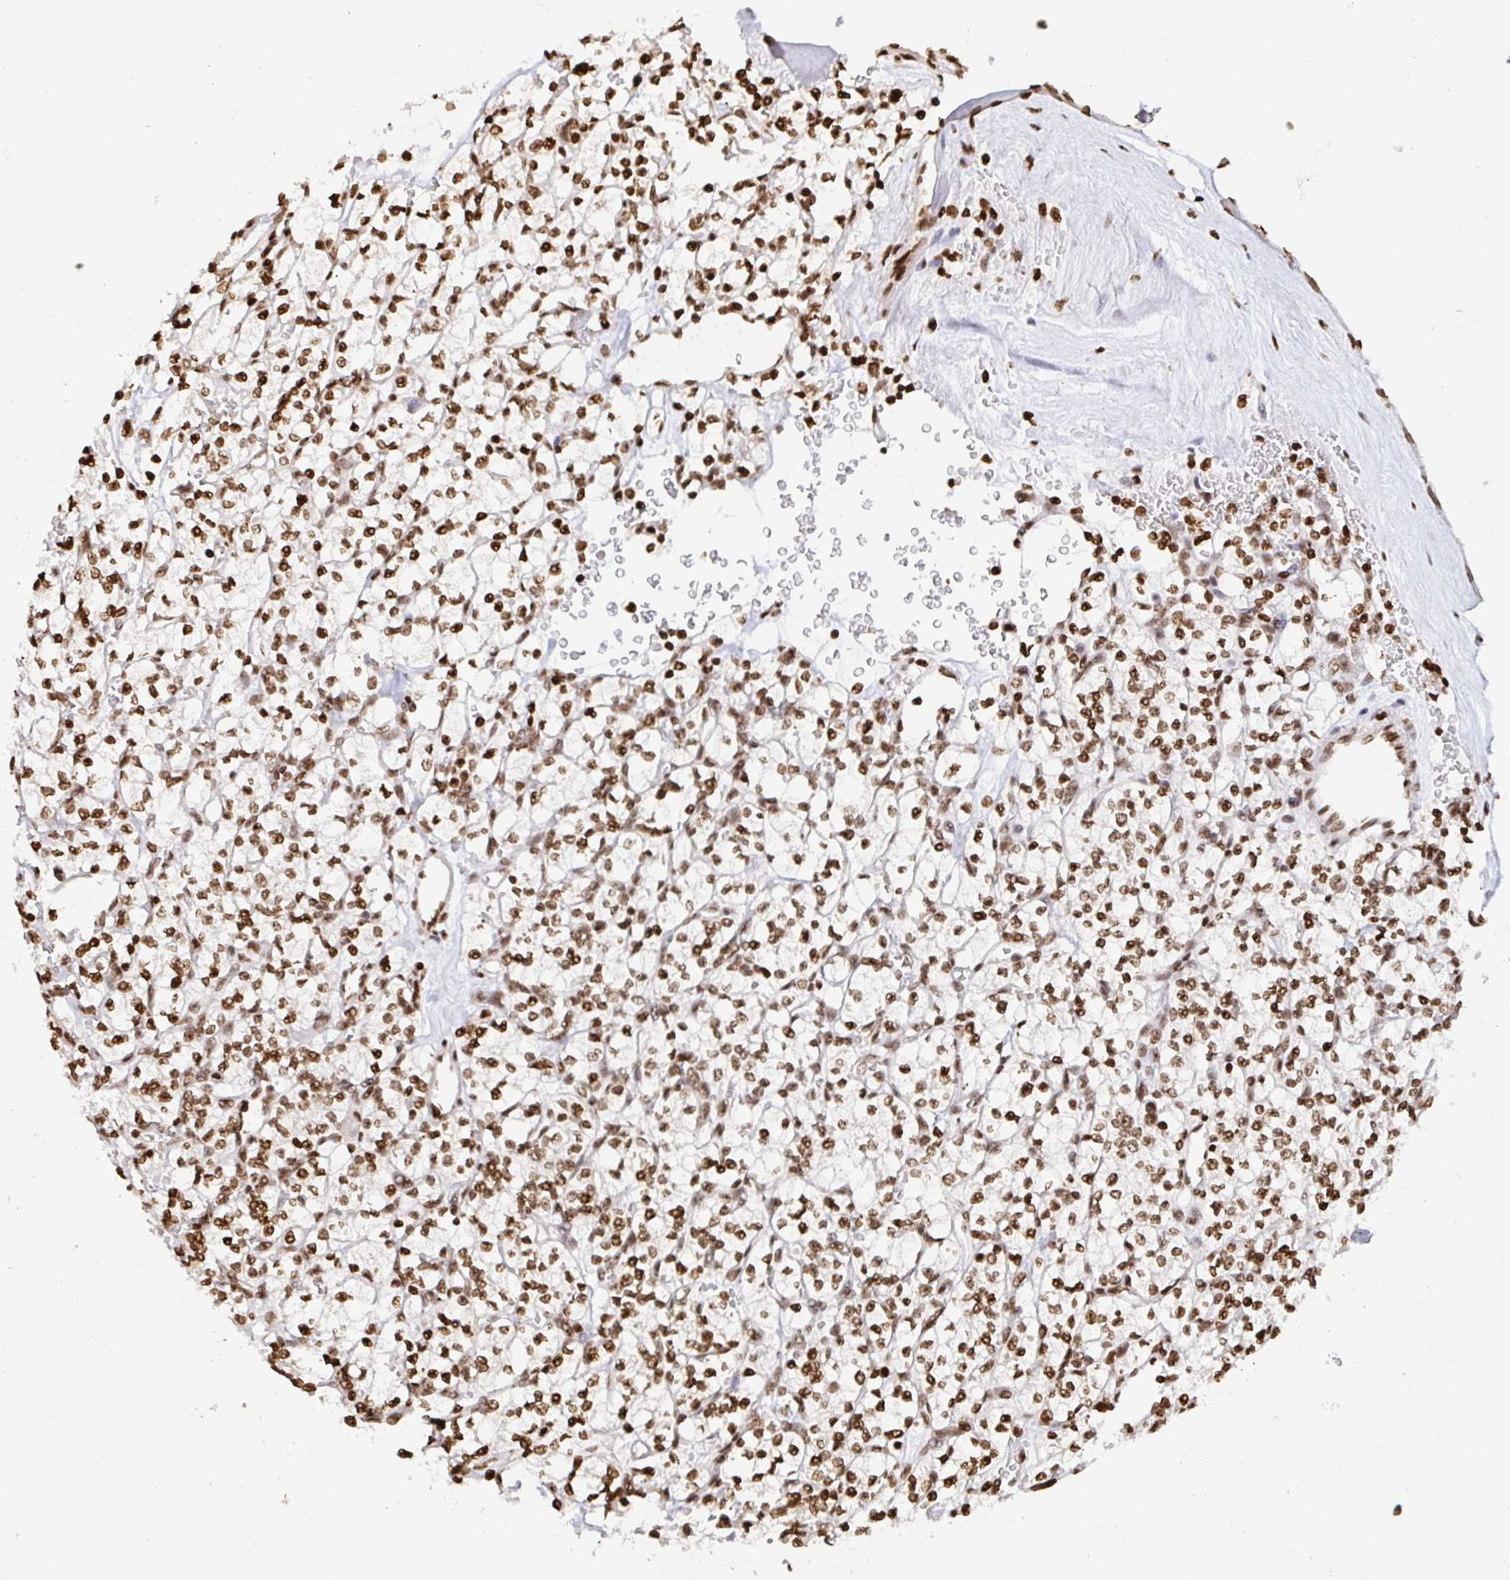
{"staining": {"intensity": "moderate", "quantity": ">75%", "location": "nuclear"}, "tissue": "renal cancer", "cell_type": "Tumor cells", "image_type": "cancer", "snomed": [{"axis": "morphology", "description": "Adenocarcinoma, NOS"}, {"axis": "topography", "description": "Kidney"}], "caption": "About >75% of tumor cells in renal adenocarcinoma show moderate nuclear protein expression as visualized by brown immunohistochemical staining.", "gene": "H2BC5", "patient": {"sex": "female", "age": 64}}